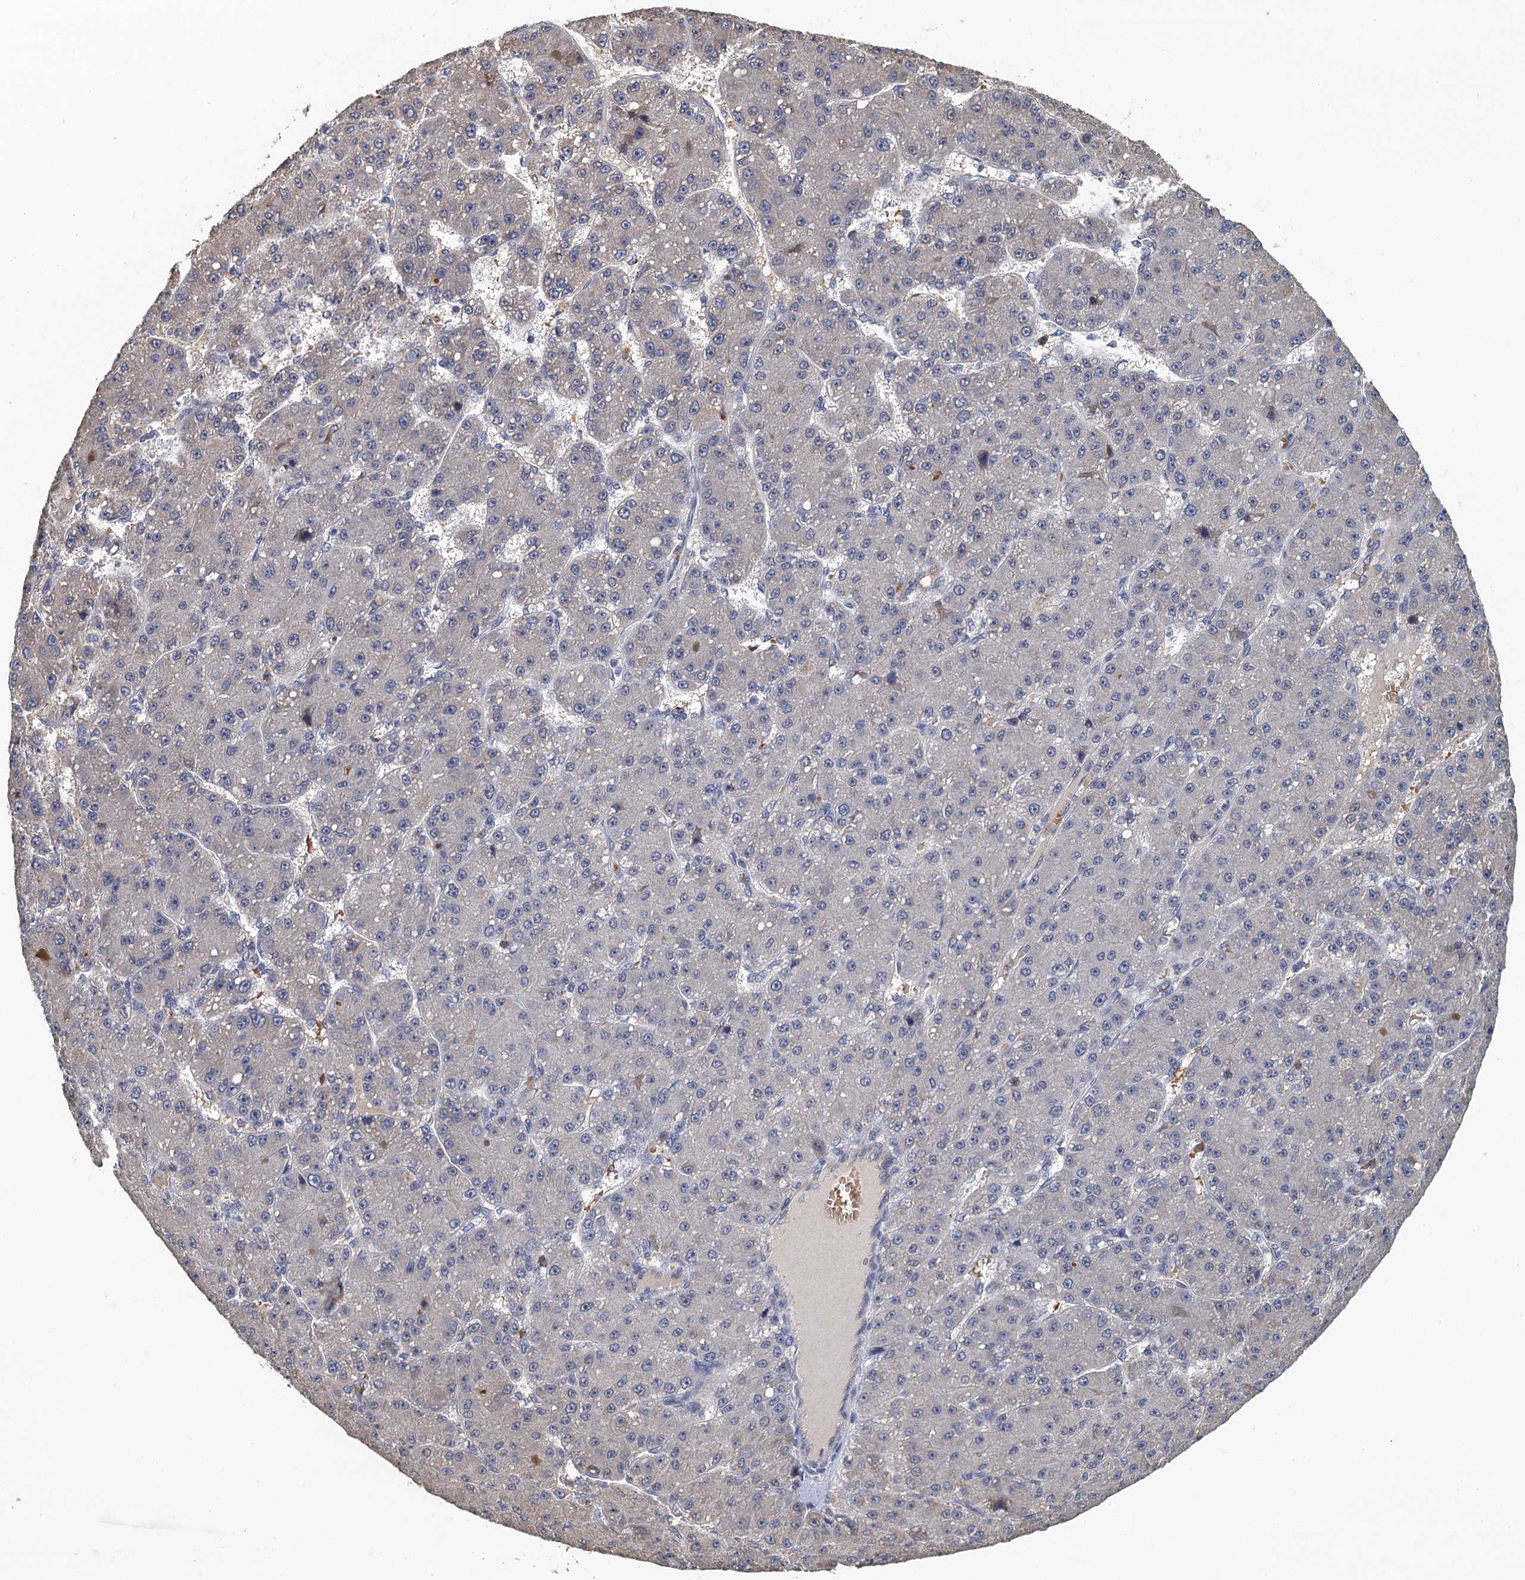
{"staining": {"intensity": "negative", "quantity": "none", "location": "none"}, "tissue": "liver cancer", "cell_type": "Tumor cells", "image_type": "cancer", "snomed": [{"axis": "morphology", "description": "Carcinoma, Hepatocellular, NOS"}, {"axis": "topography", "description": "Liver"}], "caption": "A high-resolution photomicrograph shows immunohistochemistry staining of hepatocellular carcinoma (liver), which displays no significant expression in tumor cells. (Stains: DAB (3,3'-diaminobenzidine) IHC with hematoxylin counter stain, Microscopy: brightfield microscopy at high magnification).", "gene": "ACSBG1", "patient": {"sex": "male", "age": 67}}